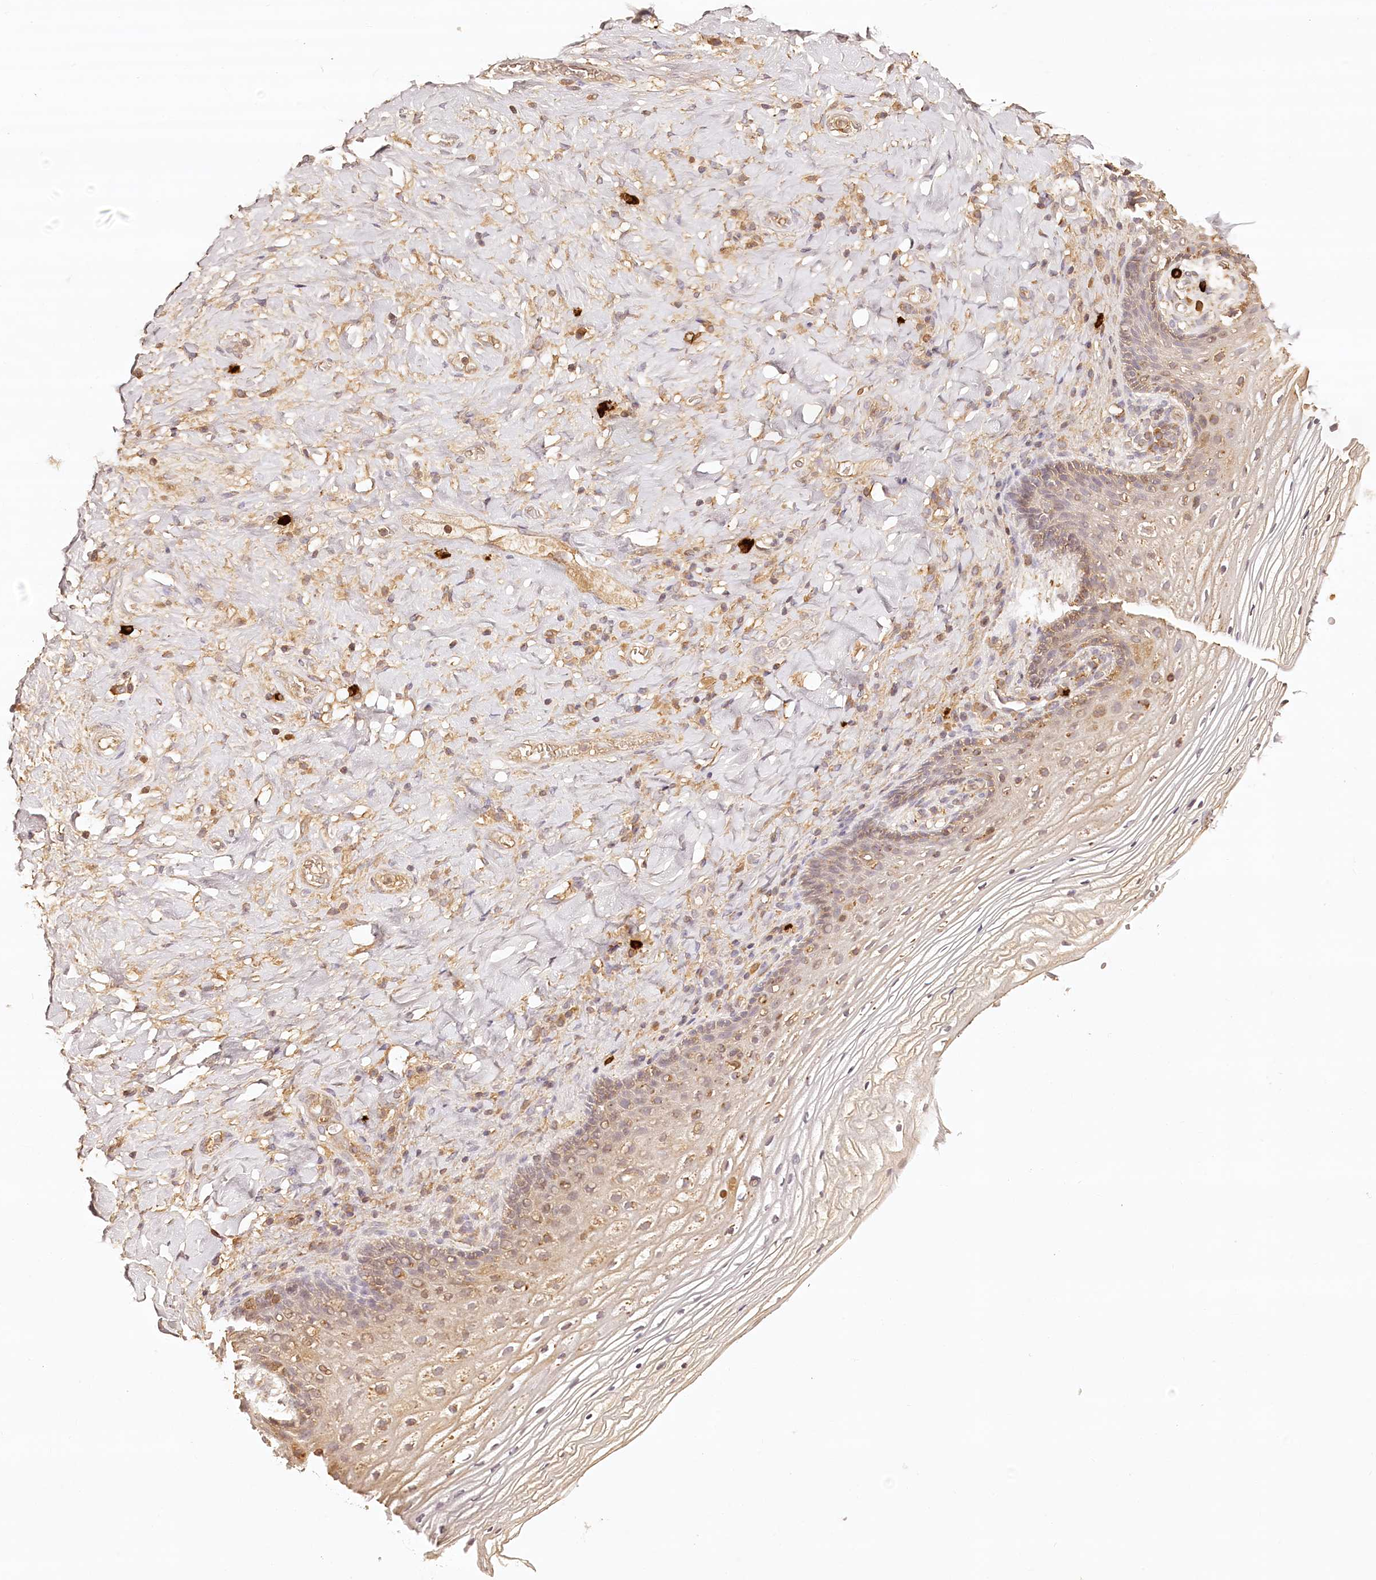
{"staining": {"intensity": "weak", "quantity": "25%-75%", "location": "nuclear"}, "tissue": "vagina", "cell_type": "Squamous epithelial cells", "image_type": "normal", "snomed": [{"axis": "morphology", "description": "Normal tissue, NOS"}, {"axis": "topography", "description": "Vagina"}], "caption": "Immunohistochemistry photomicrograph of unremarkable vagina: human vagina stained using immunohistochemistry exhibits low levels of weak protein expression localized specifically in the nuclear of squamous epithelial cells, appearing as a nuclear brown color.", "gene": "SYNGR1", "patient": {"sex": "female", "age": 60}}